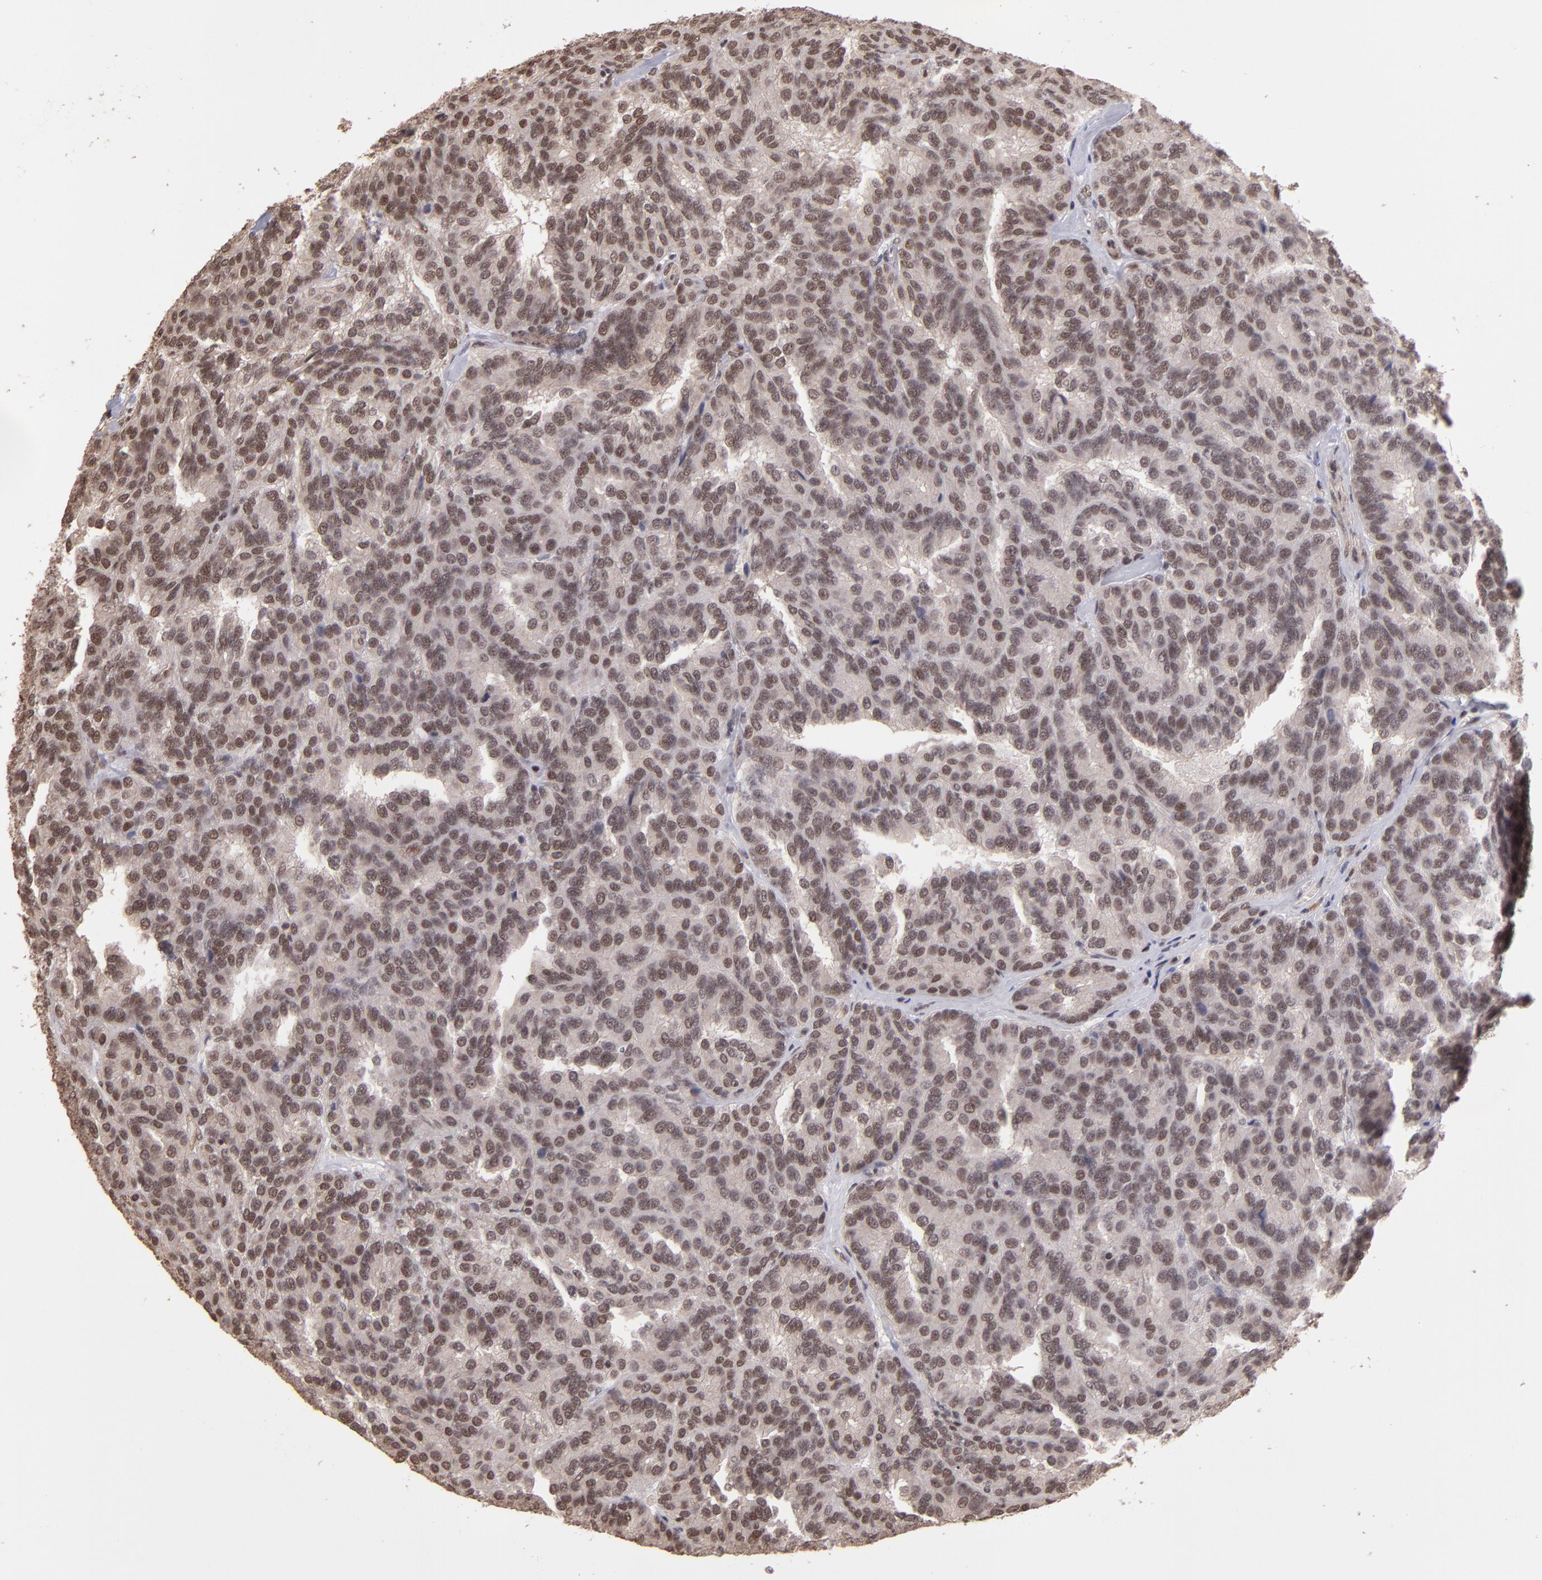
{"staining": {"intensity": "moderate", "quantity": ">75%", "location": "nuclear"}, "tissue": "renal cancer", "cell_type": "Tumor cells", "image_type": "cancer", "snomed": [{"axis": "morphology", "description": "Adenocarcinoma, NOS"}, {"axis": "topography", "description": "Kidney"}], "caption": "This micrograph shows immunohistochemistry (IHC) staining of renal cancer, with medium moderate nuclear expression in about >75% of tumor cells.", "gene": "TERF2", "patient": {"sex": "male", "age": 46}}